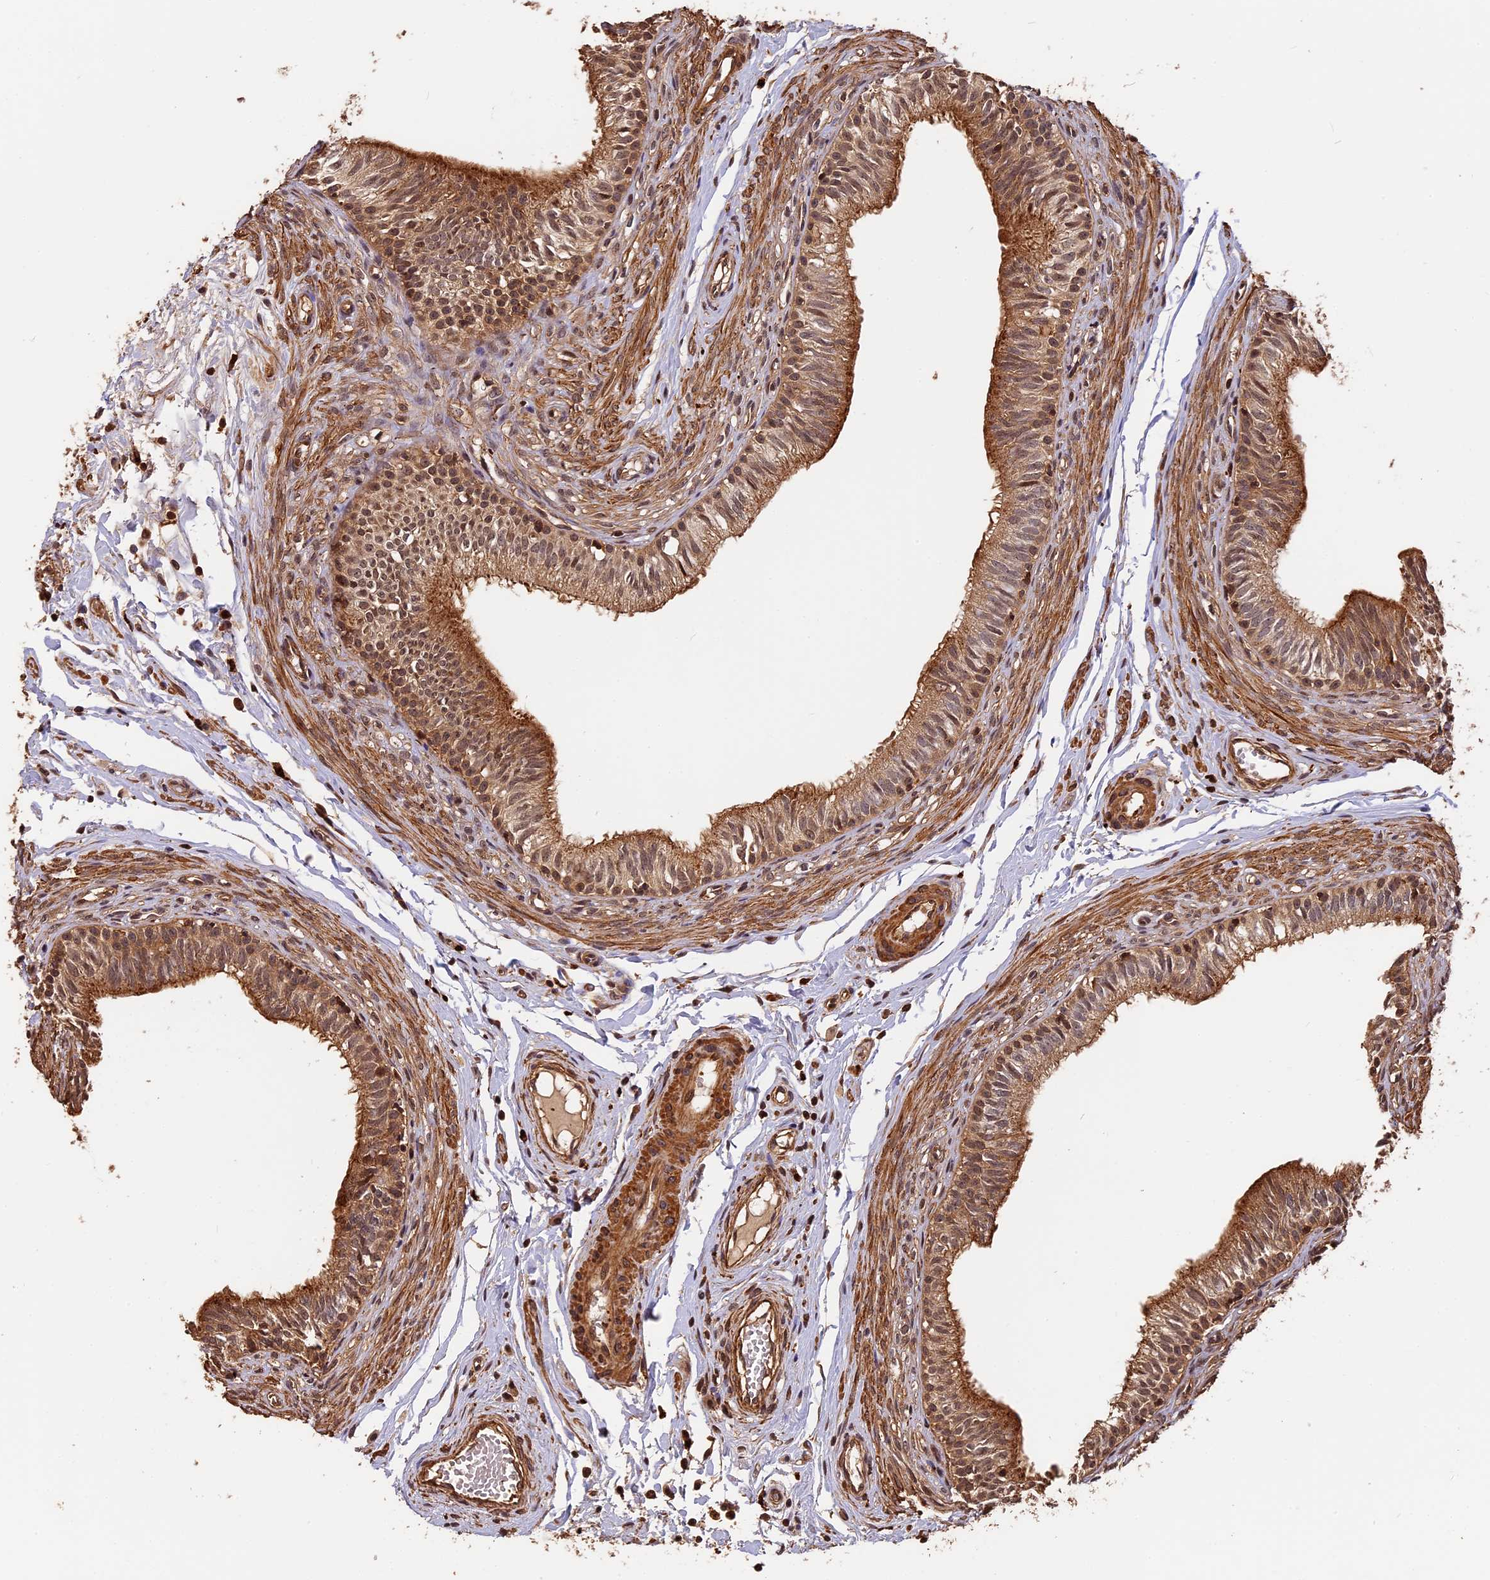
{"staining": {"intensity": "moderate", "quantity": ">75%", "location": "cytoplasmic/membranous,nuclear"}, "tissue": "epididymis", "cell_type": "Glandular cells", "image_type": "normal", "snomed": [{"axis": "morphology", "description": "Normal tissue, NOS"}, {"axis": "topography", "description": "Epididymis, spermatic cord, NOS"}], "caption": "Brown immunohistochemical staining in normal human epididymis demonstrates moderate cytoplasmic/membranous,nuclear expression in about >75% of glandular cells.", "gene": "MMP15", "patient": {"sex": "male", "age": 22}}